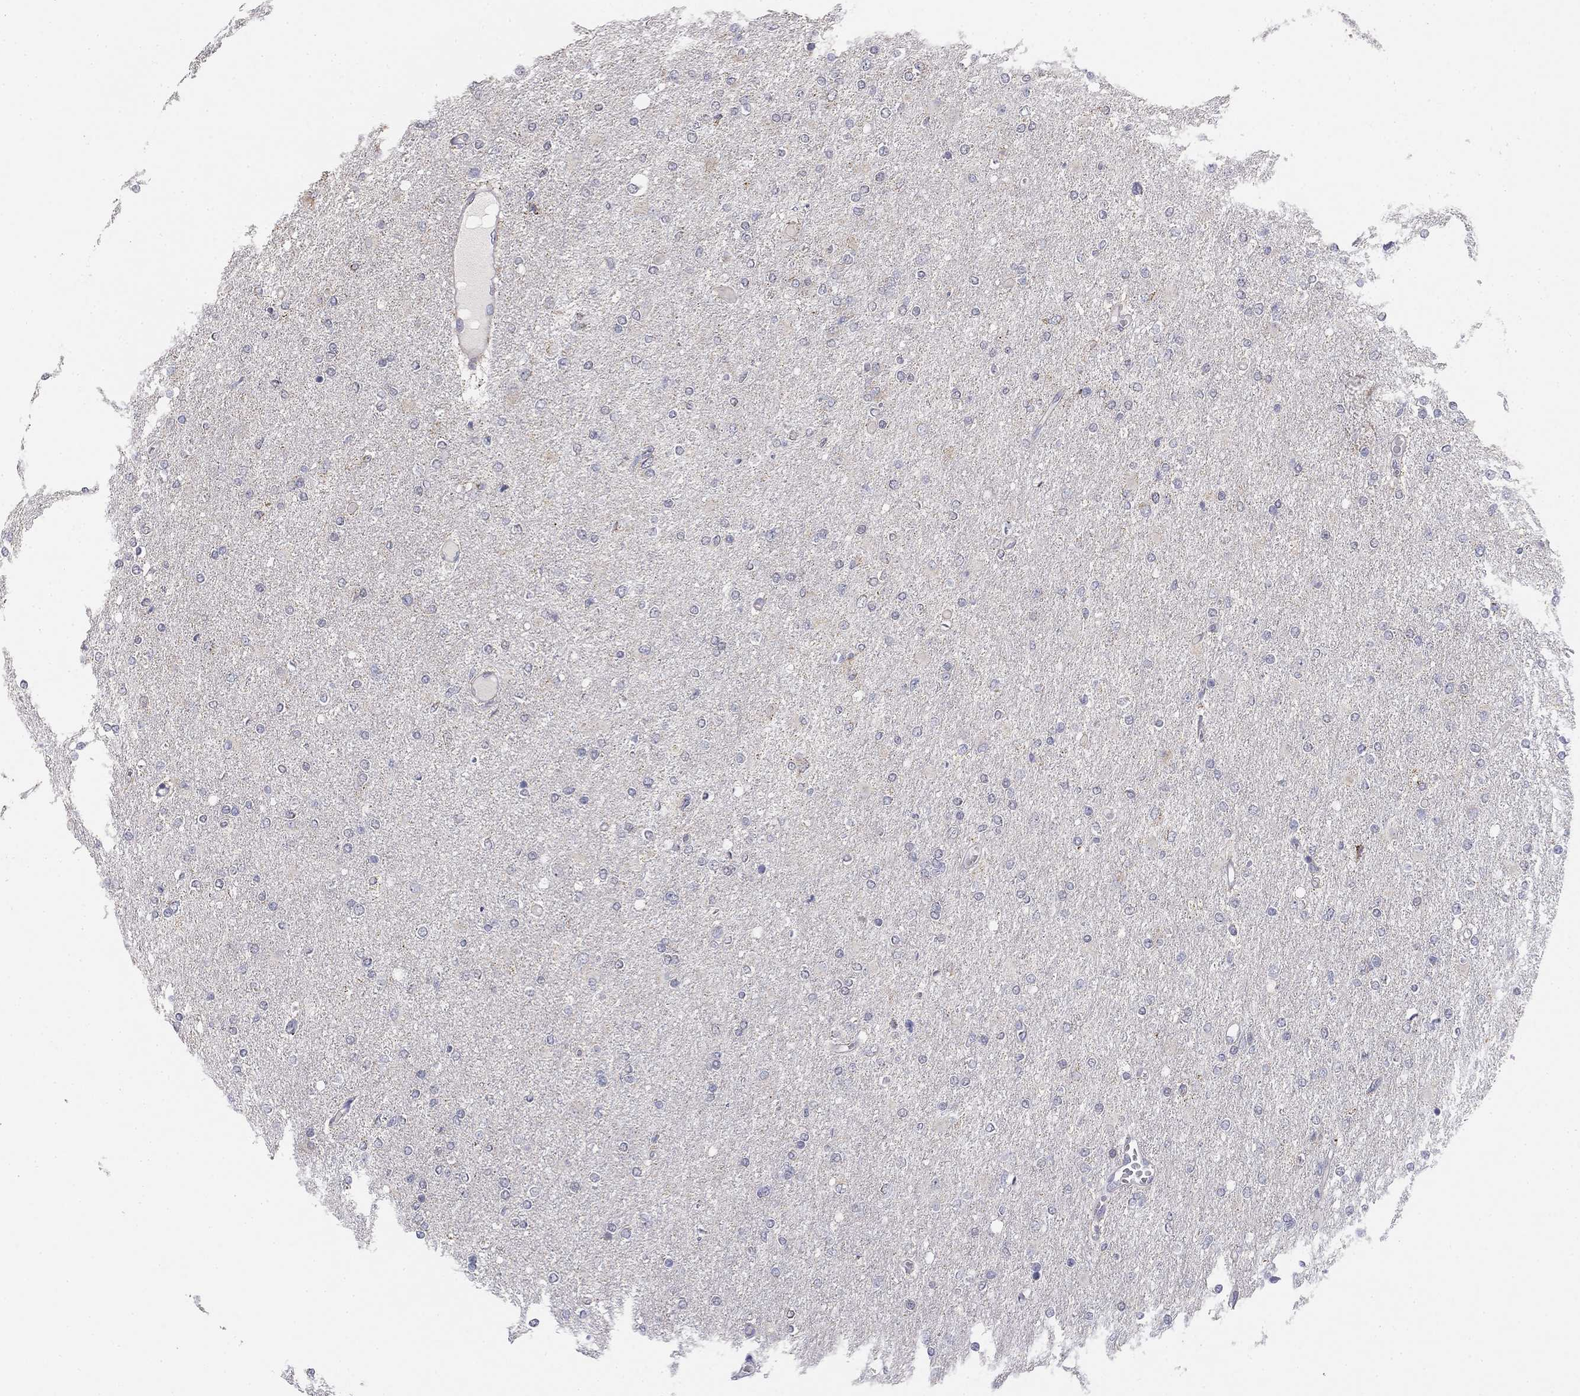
{"staining": {"intensity": "negative", "quantity": "none", "location": "none"}, "tissue": "glioma", "cell_type": "Tumor cells", "image_type": "cancer", "snomed": [{"axis": "morphology", "description": "Glioma, malignant, High grade"}, {"axis": "topography", "description": "Cerebral cortex"}], "caption": "There is no significant expression in tumor cells of glioma. (DAB (3,3'-diaminobenzidine) immunohistochemistry visualized using brightfield microscopy, high magnification).", "gene": "SLC2A9", "patient": {"sex": "male", "age": 70}}